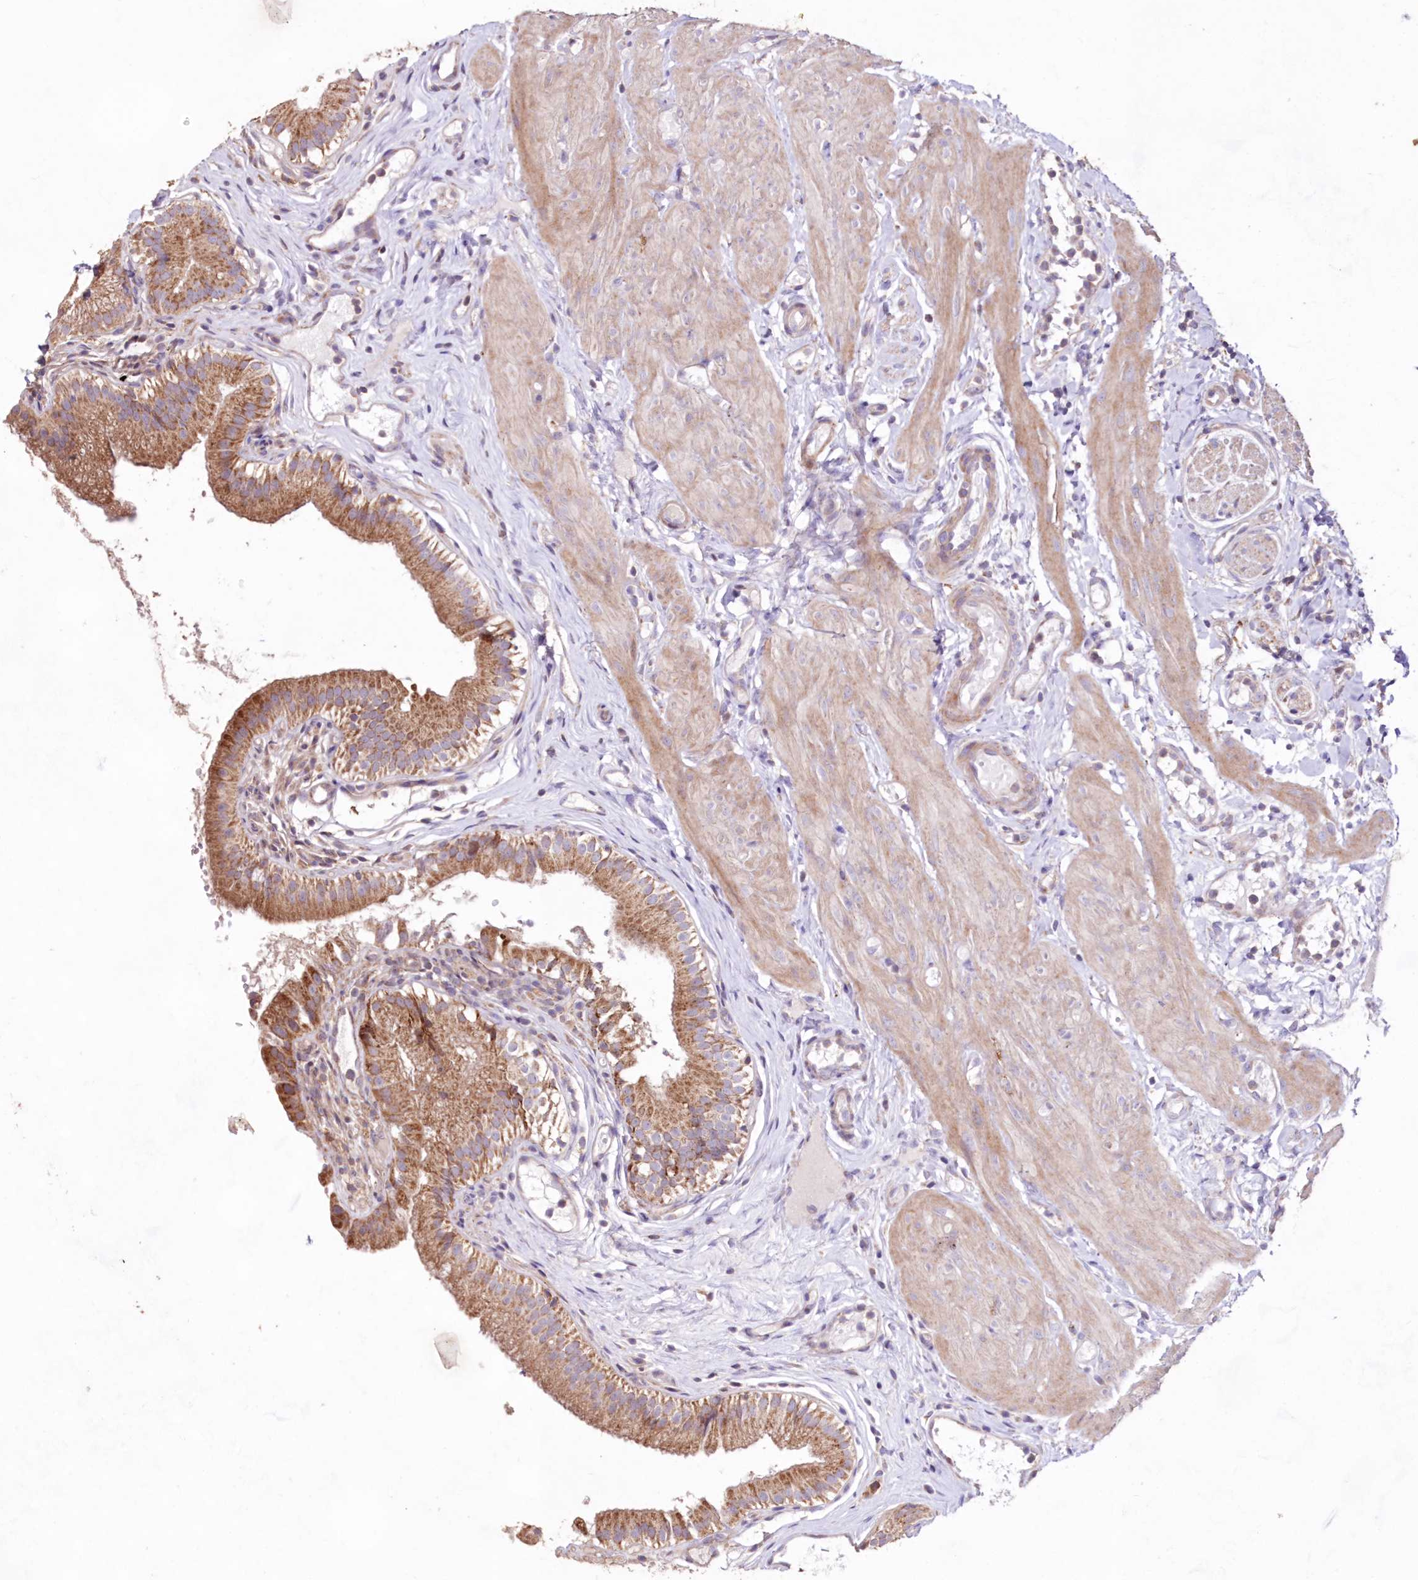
{"staining": {"intensity": "strong", "quantity": ">75%", "location": "cytoplasmic/membranous"}, "tissue": "gallbladder", "cell_type": "Glandular cells", "image_type": "normal", "snomed": [{"axis": "morphology", "description": "Normal tissue, NOS"}, {"axis": "topography", "description": "Gallbladder"}], "caption": "Gallbladder stained with IHC exhibits strong cytoplasmic/membranous positivity in about >75% of glandular cells.", "gene": "HADHB", "patient": {"sex": "female", "age": 26}}